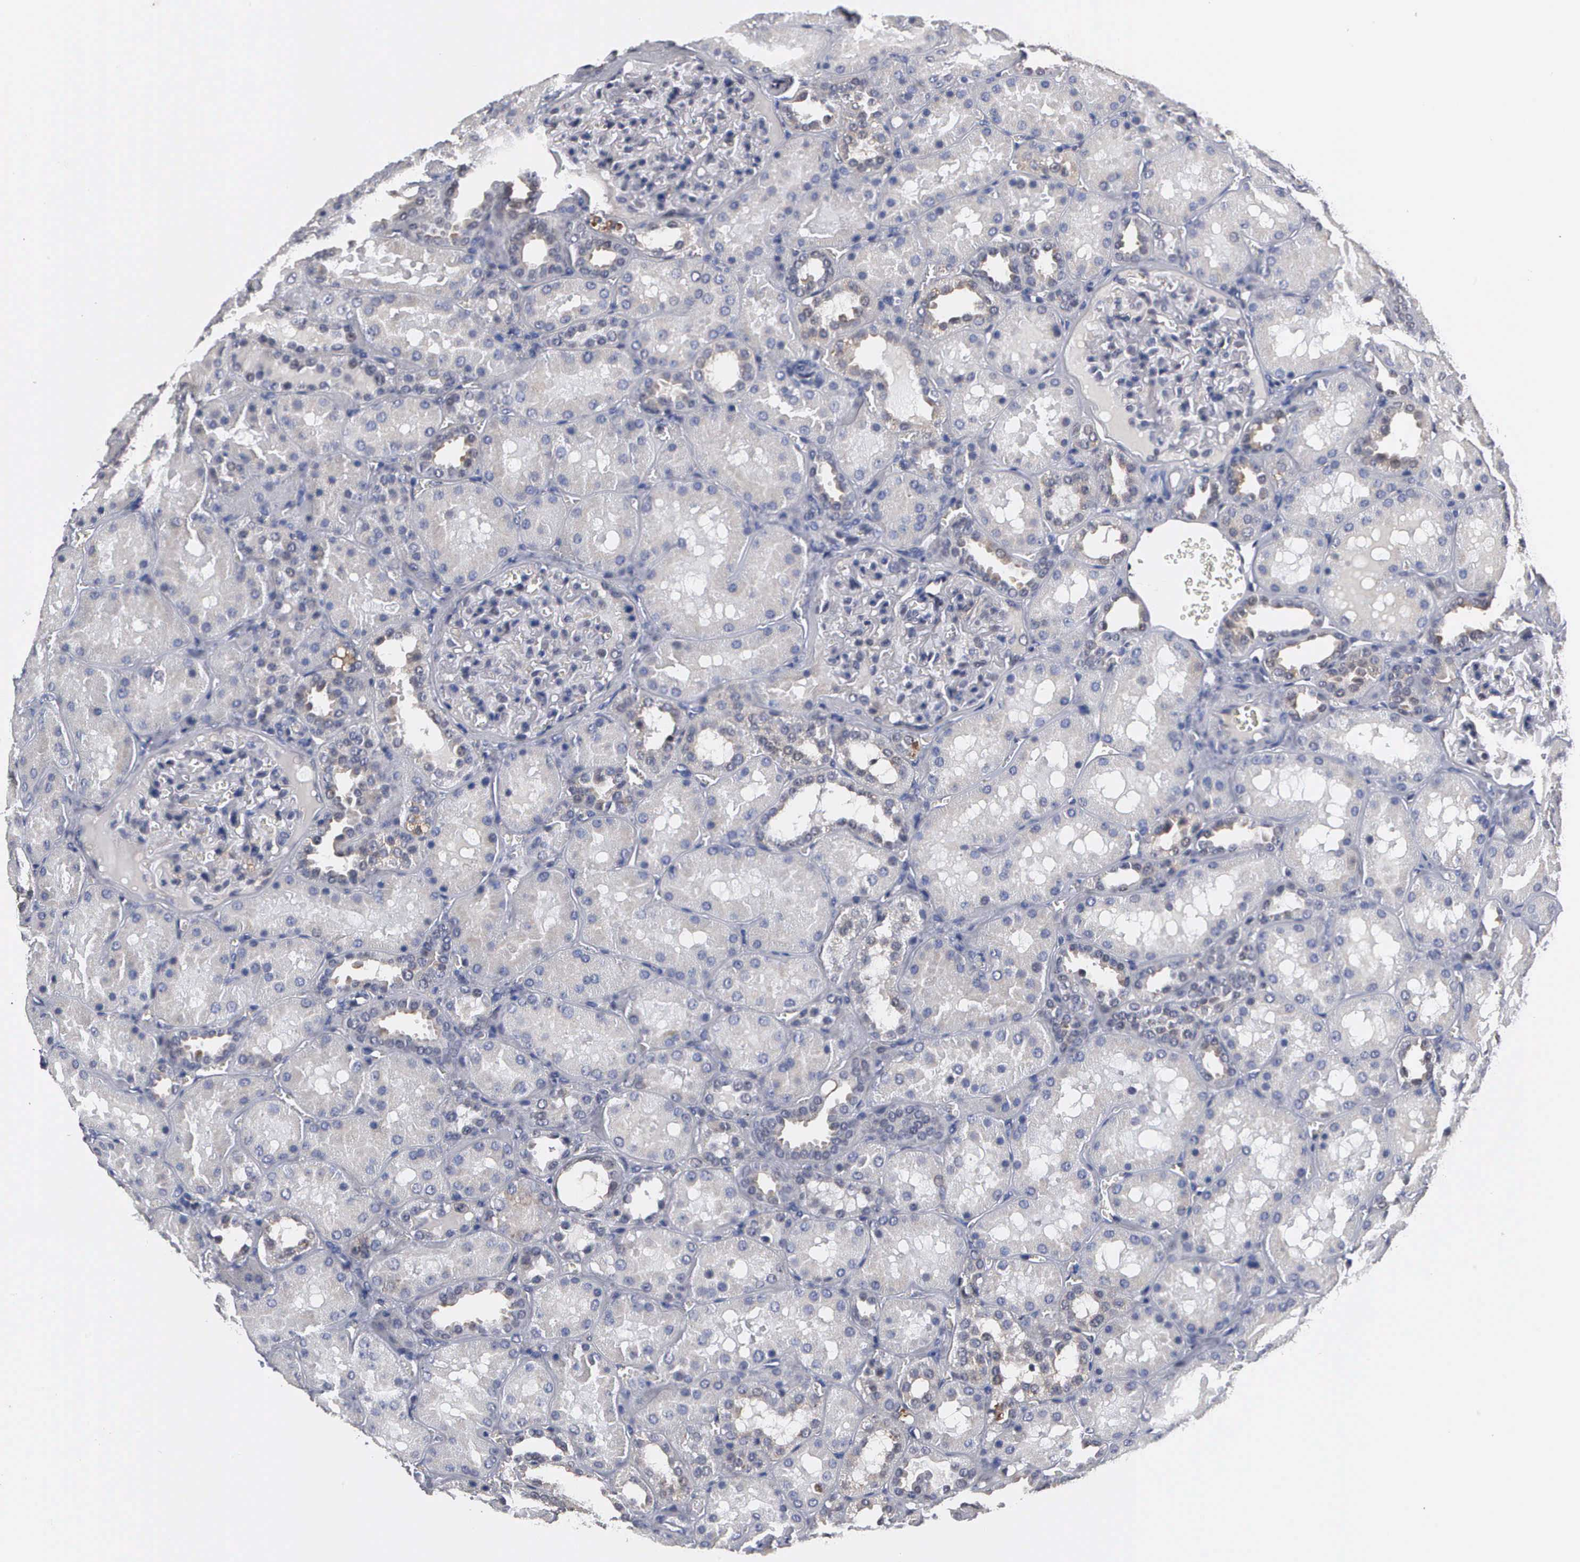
{"staining": {"intensity": "negative", "quantity": "none", "location": "none"}, "tissue": "kidney", "cell_type": "Cells in glomeruli", "image_type": "normal", "snomed": [{"axis": "morphology", "description": "Normal tissue, NOS"}, {"axis": "topography", "description": "Kidney"}], "caption": "Immunohistochemical staining of normal kidney demonstrates no significant expression in cells in glomeruli.", "gene": "ZBTB33", "patient": {"sex": "female", "age": 52}}